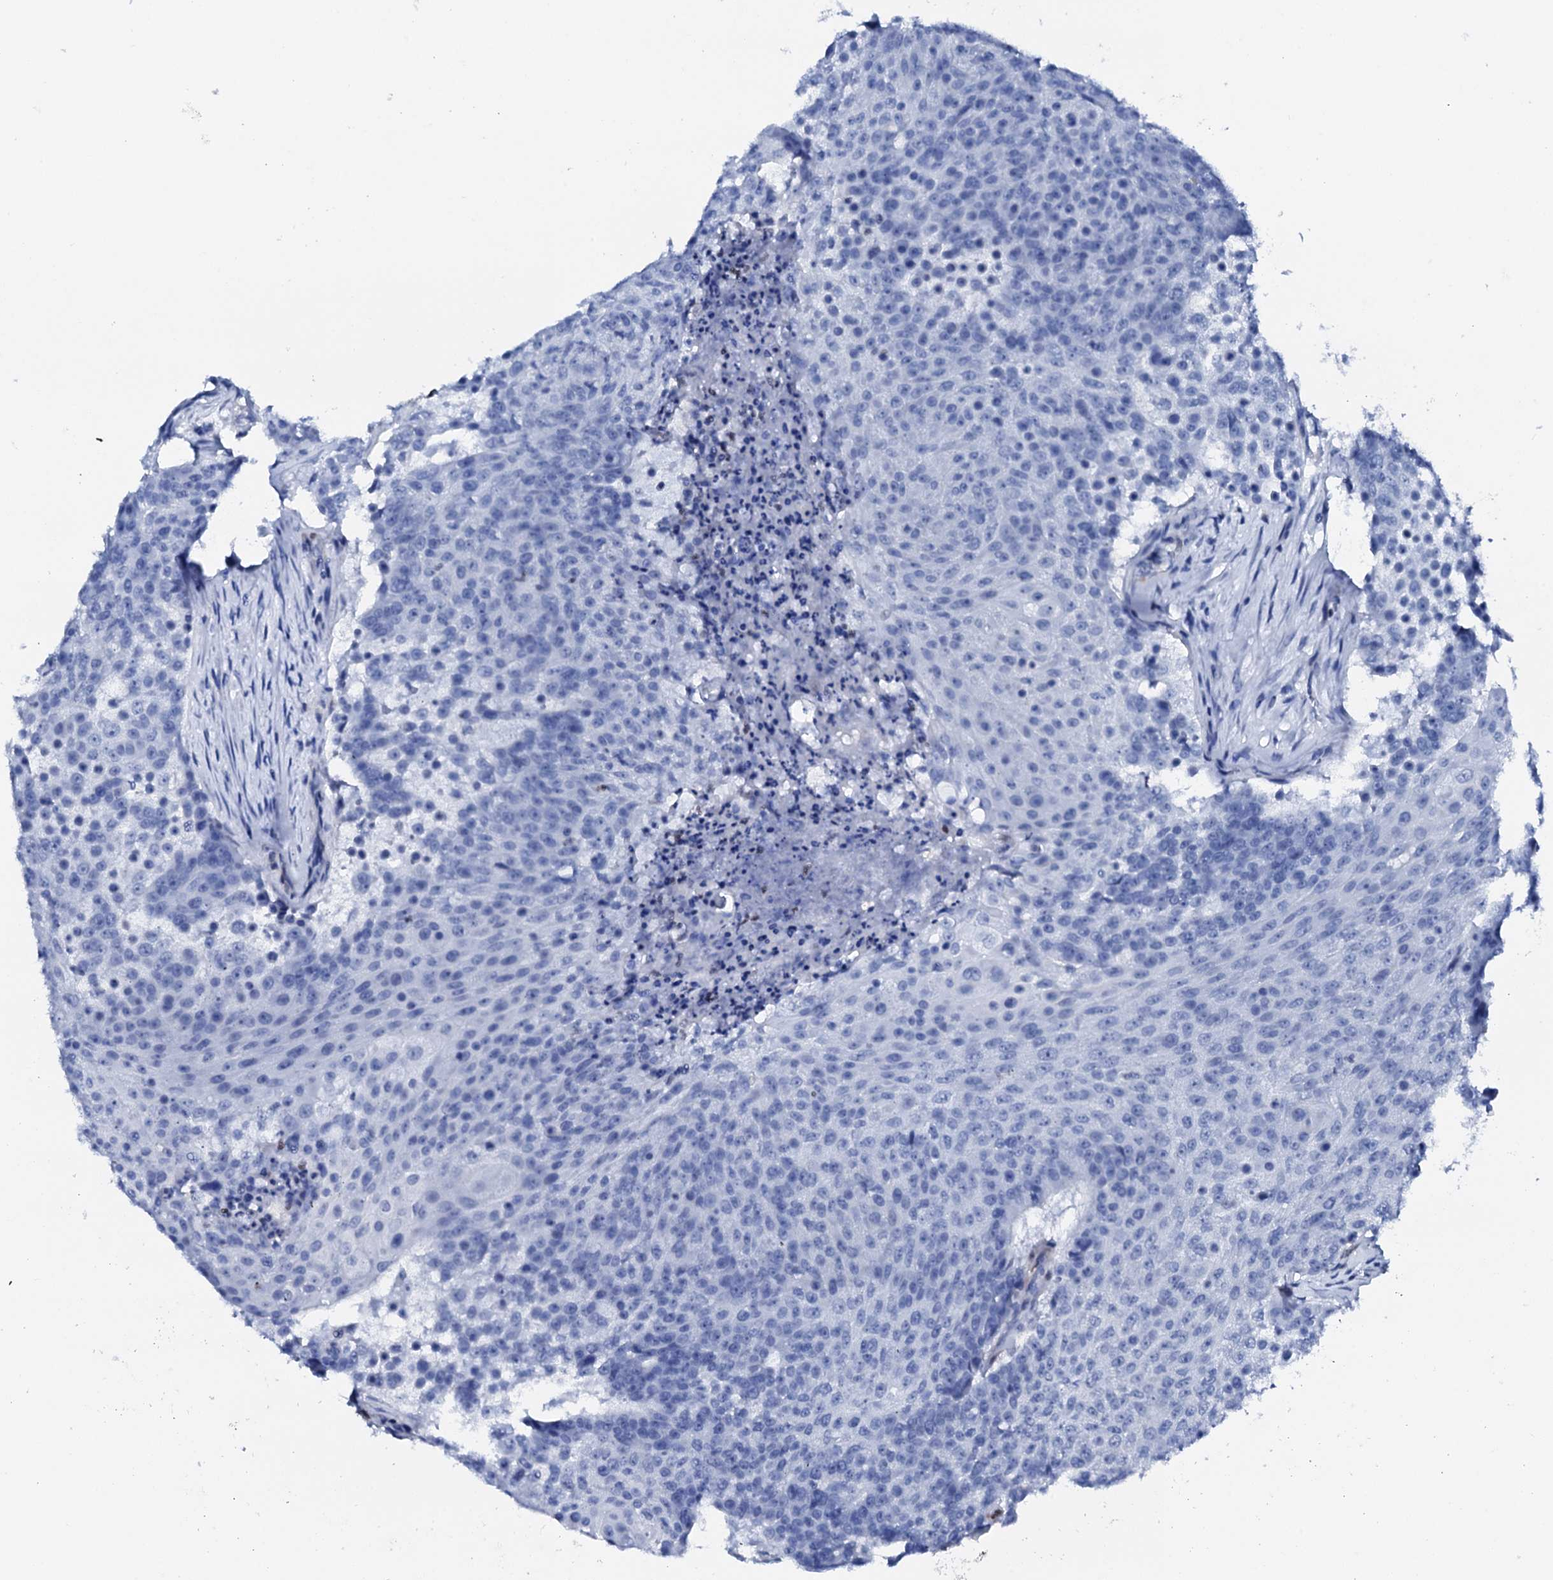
{"staining": {"intensity": "negative", "quantity": "none", "location": "none"}, "tissue": "urothelial cancer", "cell_type": "Tumor cells", "image_type": "cancer", "snomed": [{"axis": "morphology", "description": "Urothelial carcinoma, High grade"}, {"axis": "topography", "description": "Urinary bladder"}], "caption": "An immunohistochemistry (IHC) photomicrograph of urothelial cancer is shown. There is no staining in tumor cells of urothelial cancer.", "gene": "NRIP2", "patient": {"sex": "female", "age": 63}}